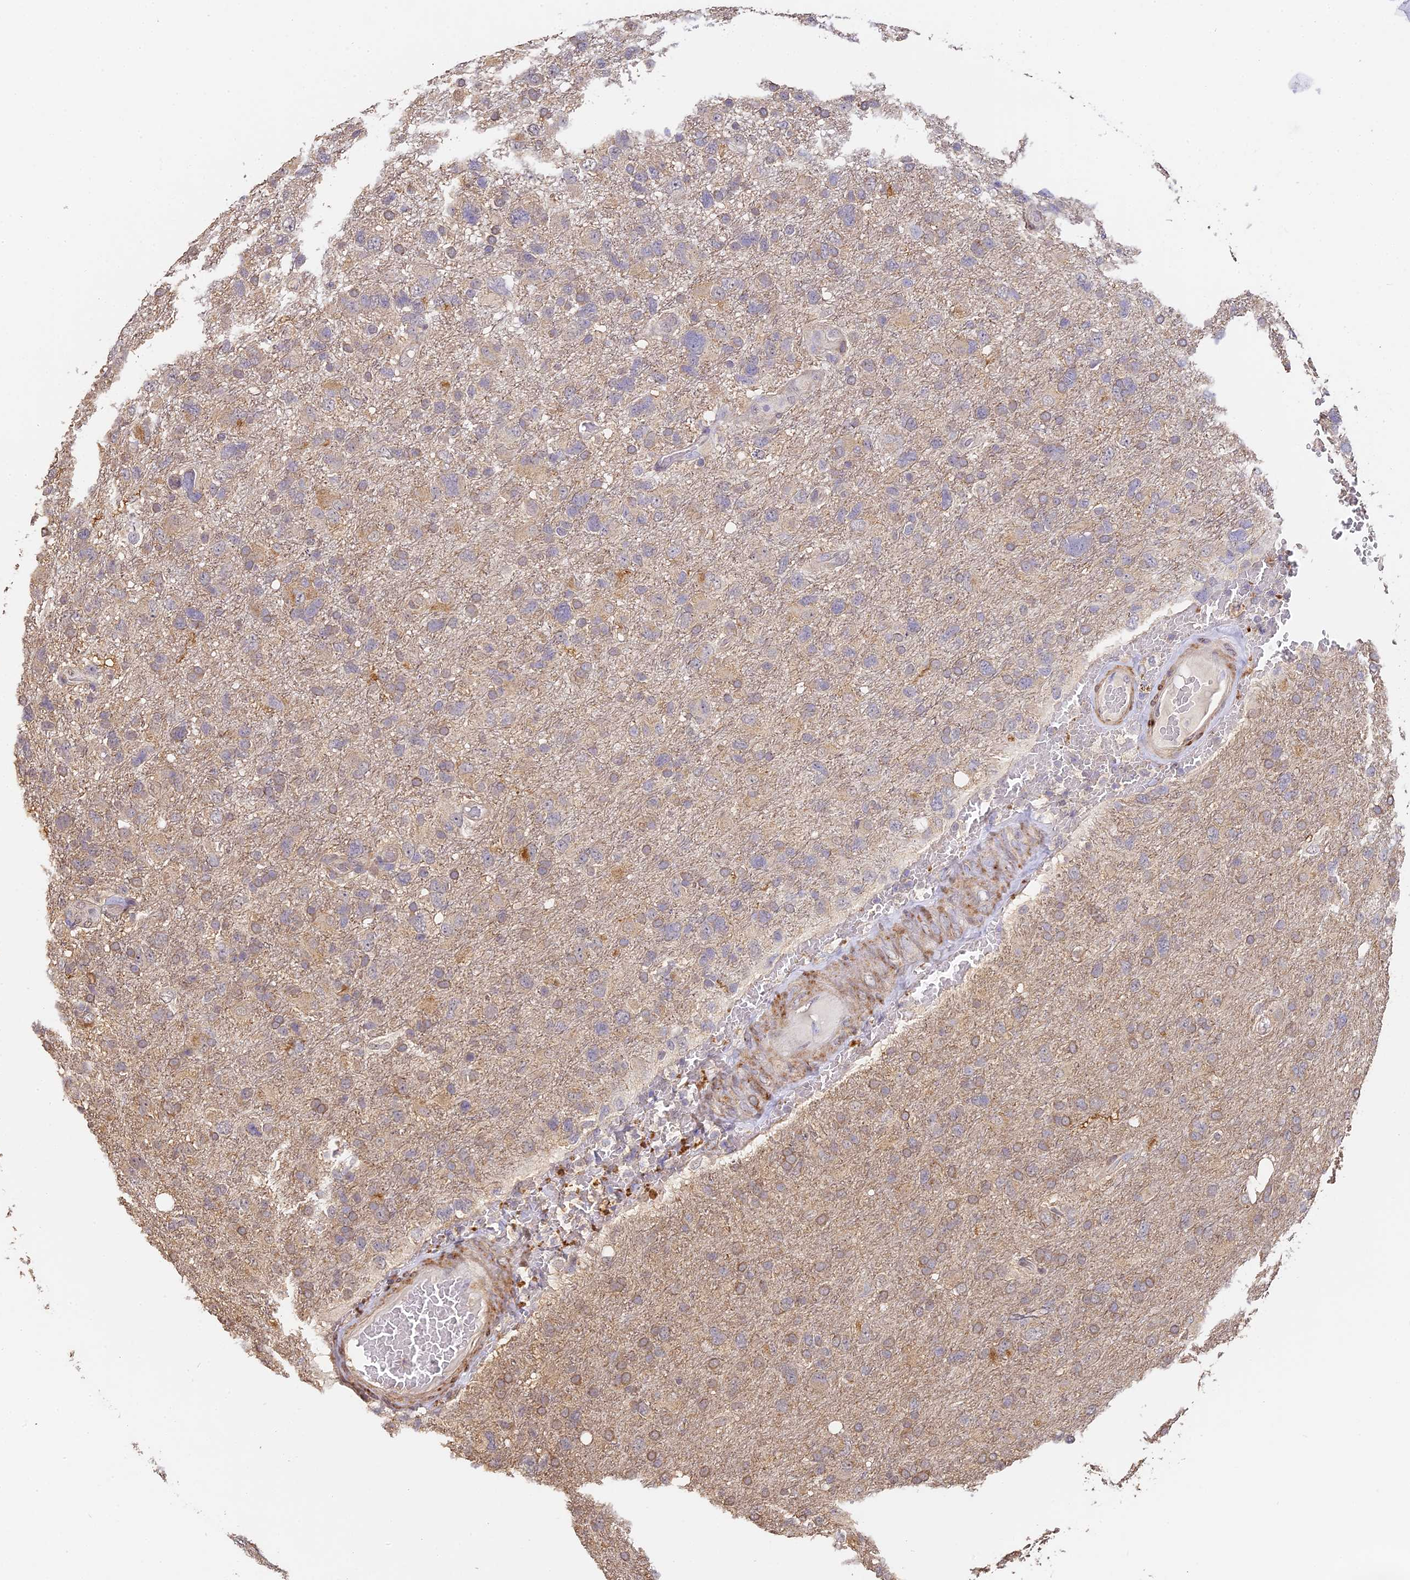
{"staining": {"intensity": "weak", "quantity": "25%-75%", "location": "cytoplasmic/membranous"}, "tissue": "glioma", "cell_type": "Tumor cells", "image_type": "cancer", "snomed": [{"axis": "morphology", "description": "Glioma, malignant, High grade"}, {"axis": "topography", "description": "Brain"}], "caption": "DAB (3,3'-diaminobenzidine) immunohistochemical staining of human malignant glioma (high-grade) demonstrates weak cytoplasmic/membranous protein expression in approximately 25%-75% of tumor cells. The protein of interest is shown in brown color, while the nuclei are stained blue.", "gene": "SLC11A1", "patient": {"sex": "male", "age": 61}}